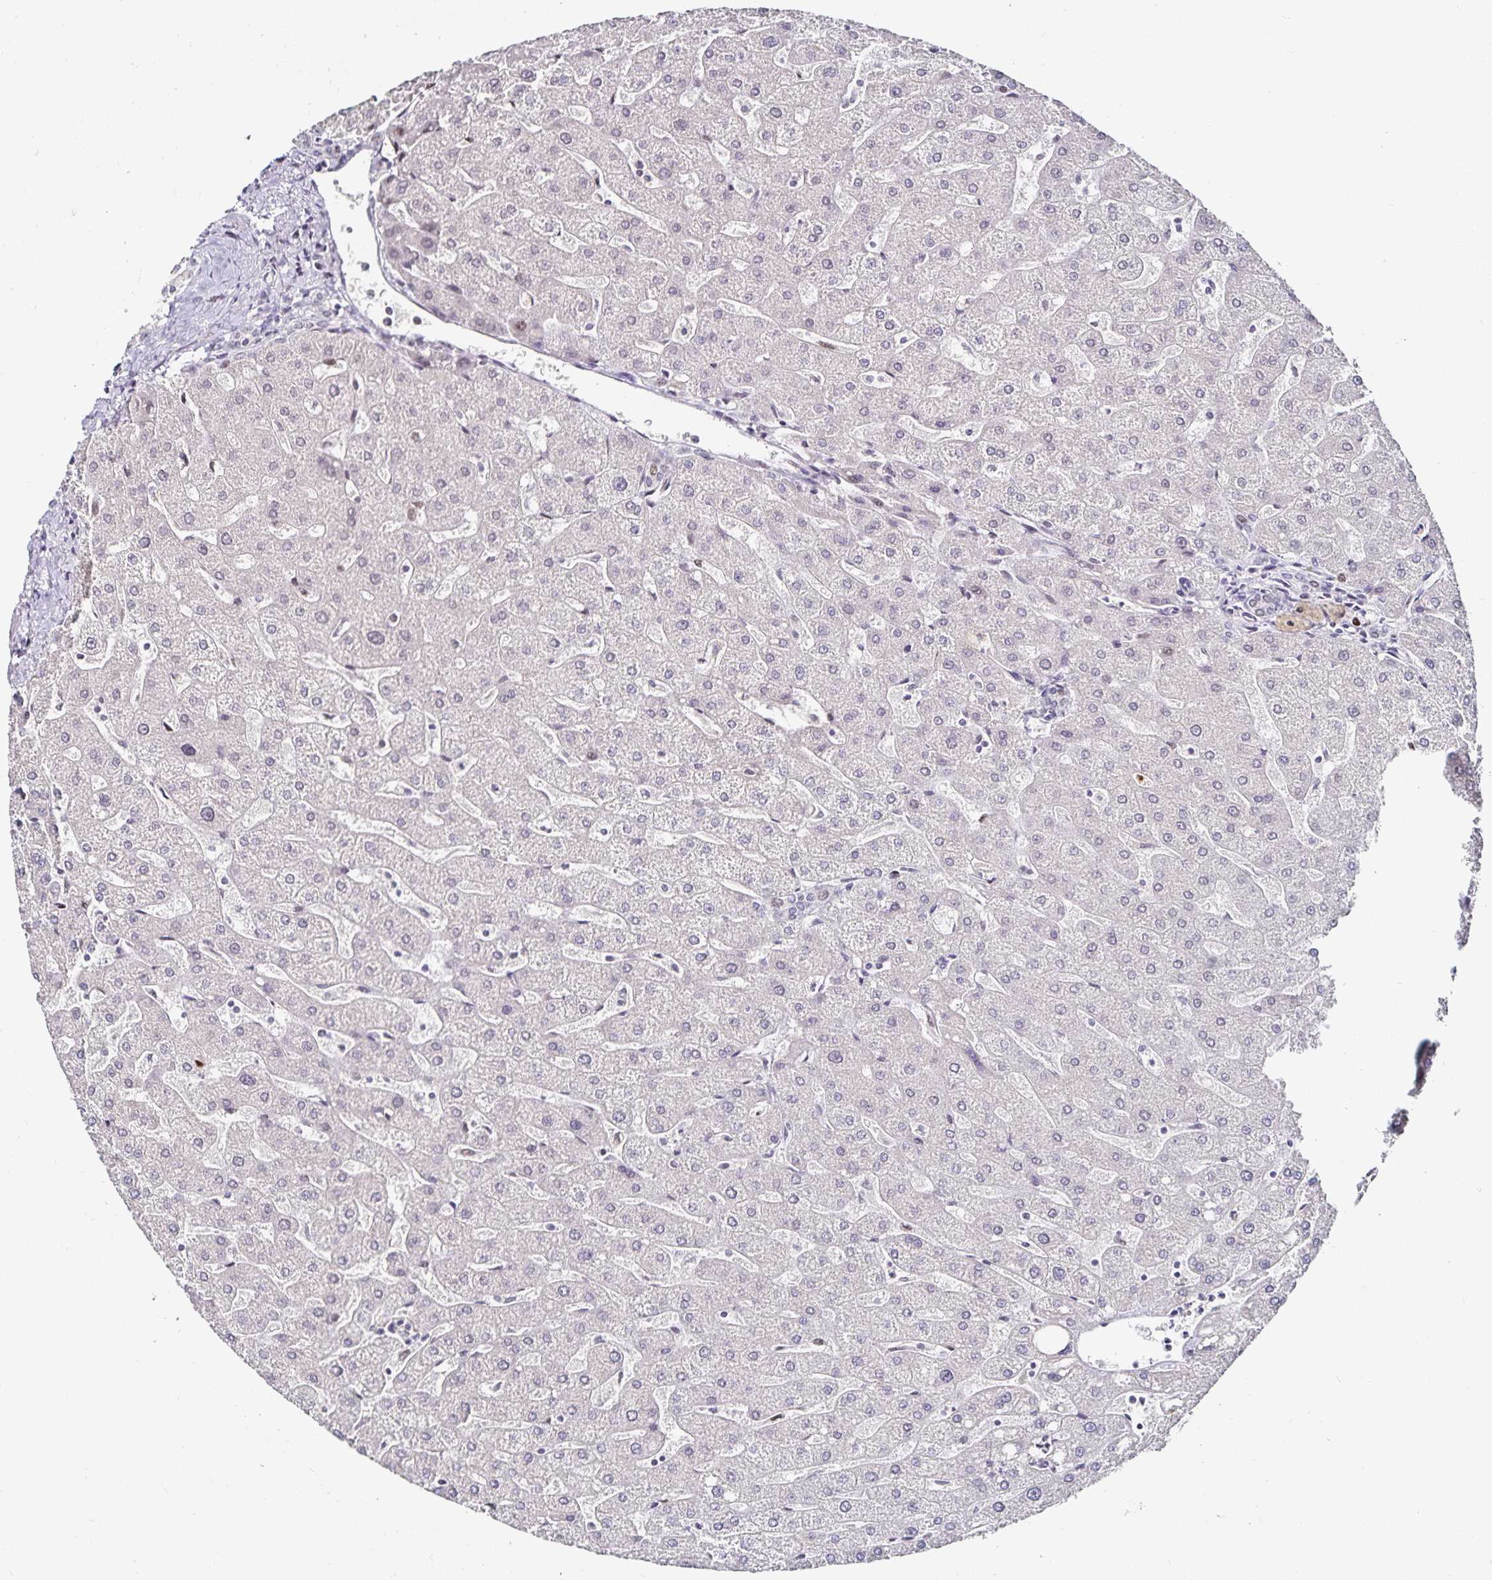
{"staining": {"intensity": "strong", "quantity": "<25%", "location": "nuclear"}, "tissue": "liver", "cell_type": "Cholangiocytes", "image_type": "normal", "snomed": [{"axis": "morphology", "description": "Normal tissue, NOS"}, {"axis": "topography", "description": "Liver"}], "caption": "DAB immunohistochemical staining of unremarkable liver demonstrates strong nuclear protein positivity in about <25% of cholangiocytes. (brown staining indicates protein expression, while blue staining denotes nuclei).", "gene": "ANLN", "patient": {"sex": "male", "age": 67}}